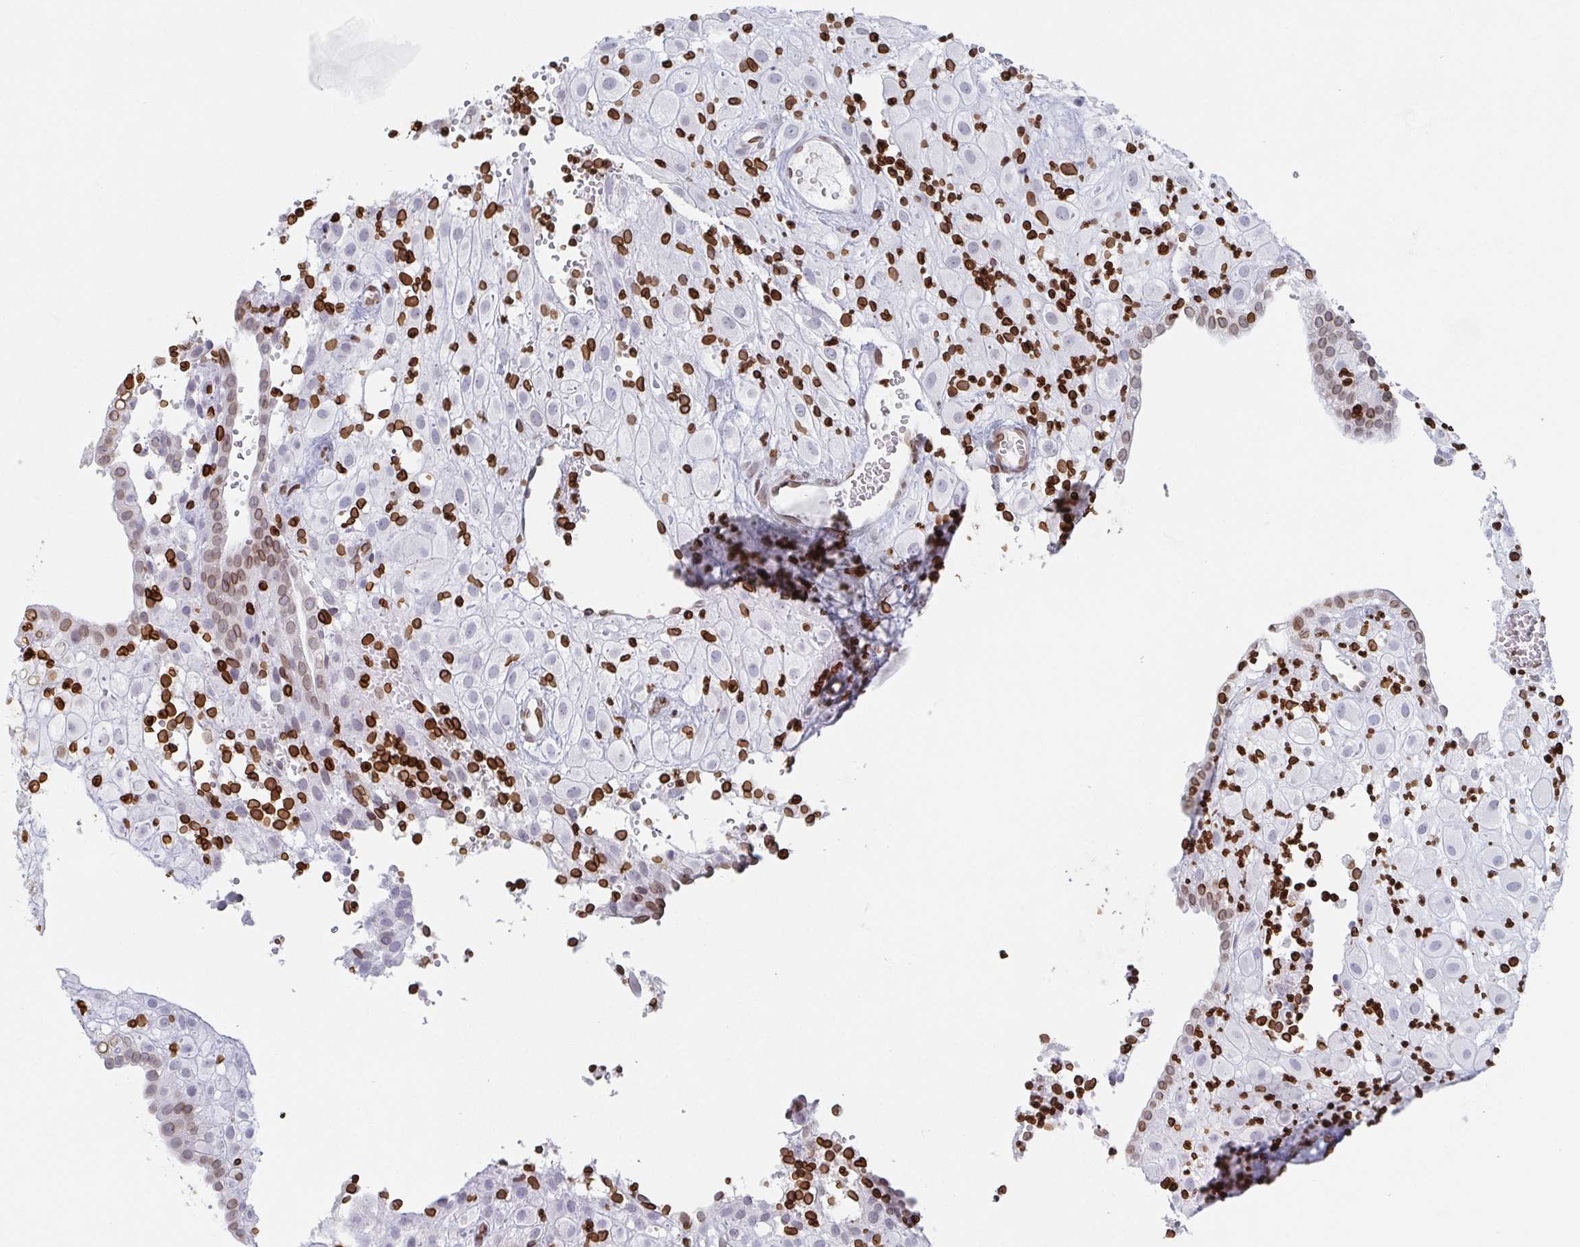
{"staining": {"intensity": "negative", "quantity": "none", "location": "none"}, "tissue": "placenta", "cell_type": "Decidual cells", "image_type": "normal", "snomed": [{"axis": "morphology", "description": "Normal tissue, NOS"}, {"axis": "topography", "description": "Placenta"}], "caption": "Immunohistochemistry histopathology image of benign human placenta stained for a protein (brown), which shows no expression in decidual cells.", "gene": "BTBD7", "patient": {"sex": "female", "age": 24}}